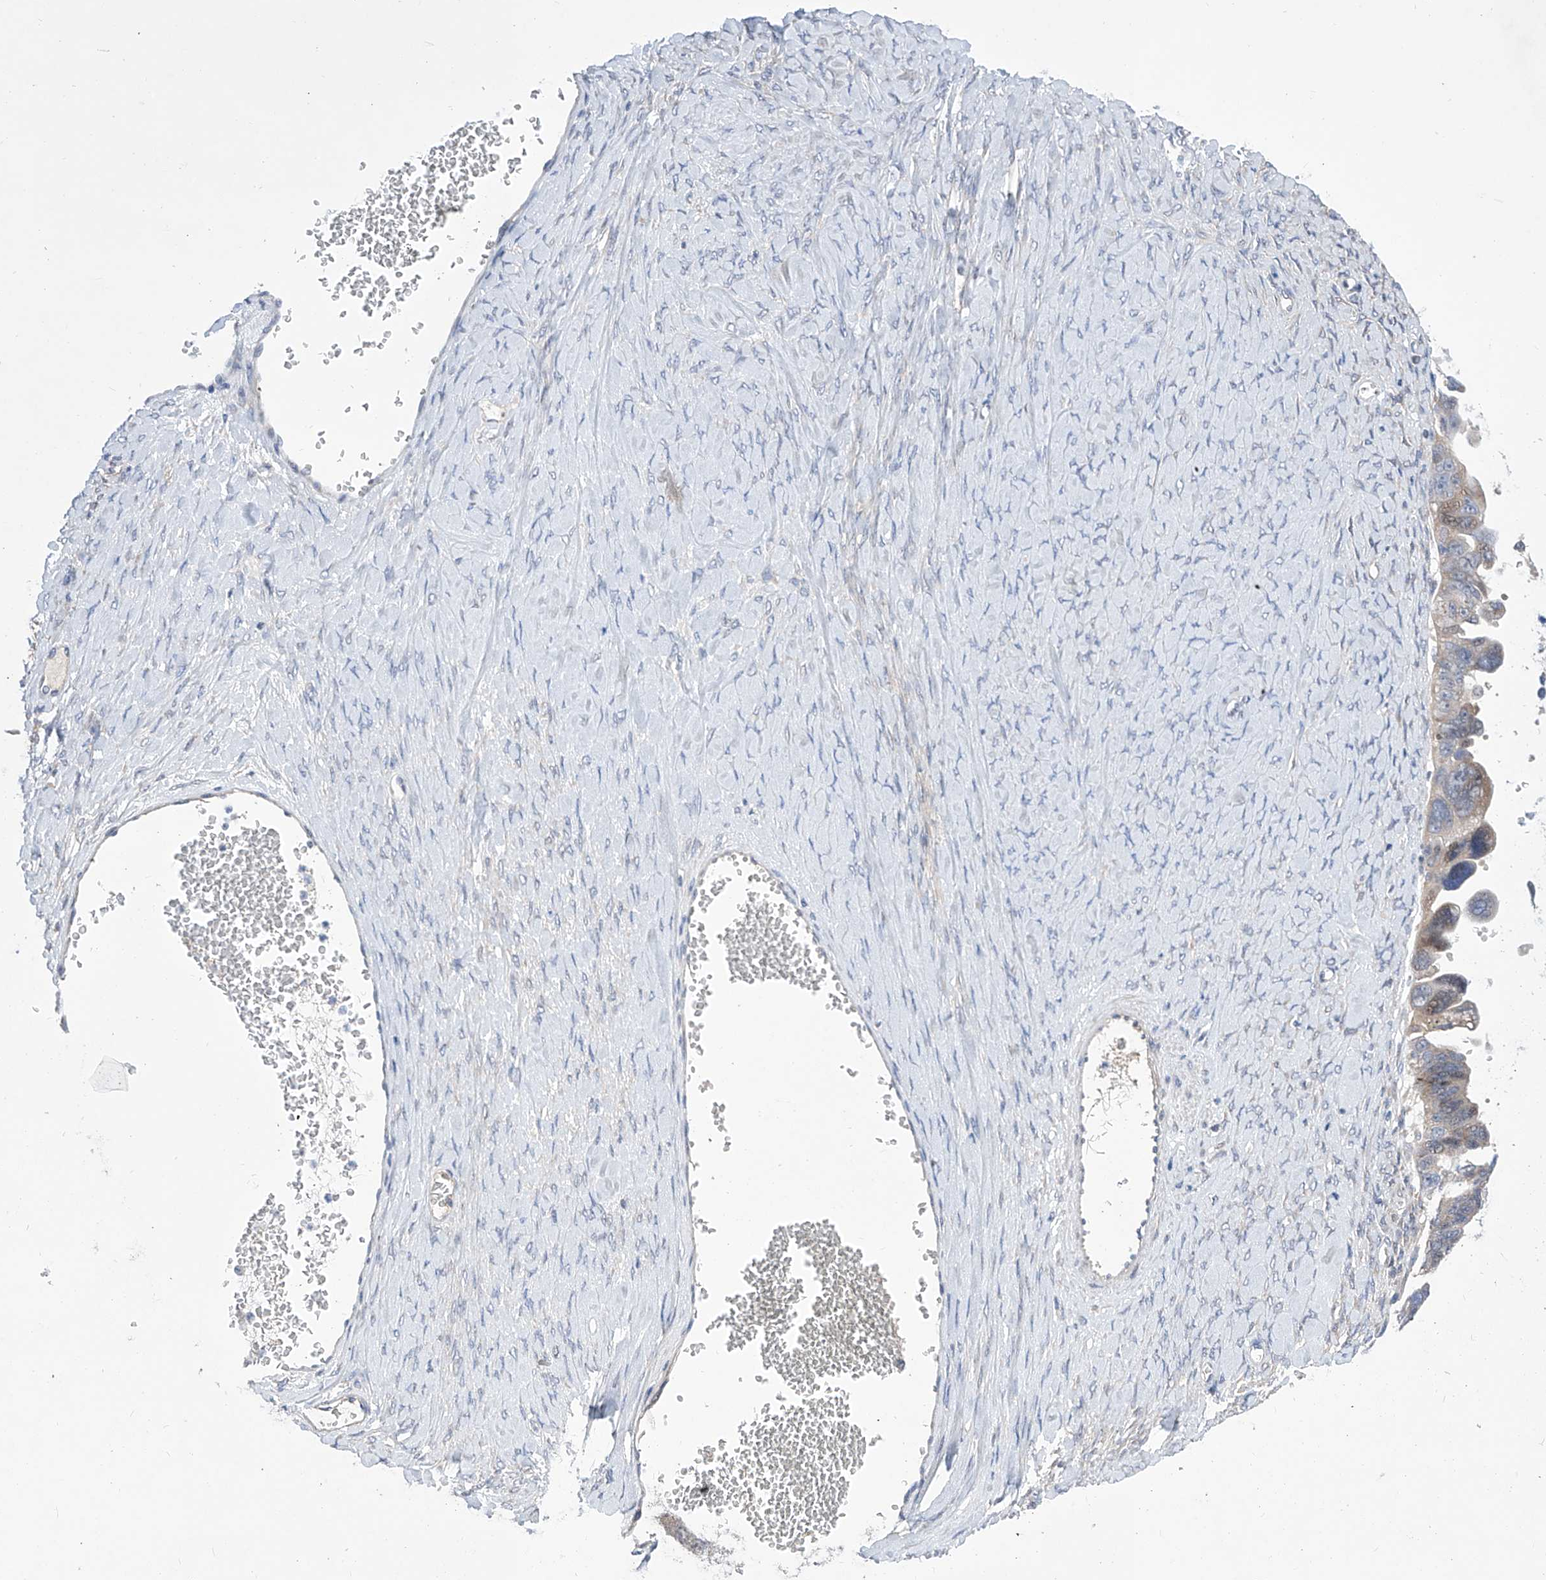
{"staining": {"intensity": "weak", "quantity": "<25%", "location": "cytoplasmic/membranous"}, "tissue": "ovarian cancer", "cell_type": "Tumor cells", "image_type": "cancer", "snomed": [{"axis": "morphology", "description": "Cystadenocarcinoma, serous, NOS"}, {"axis": "topography", "description": "Ovary"}], "caption": "The photomicrograph demonstrates no significant positivity in tumor cells of ovarian cancer.", "gene": "SRBD1", "patient": {"sex": "female", "age": 79}}